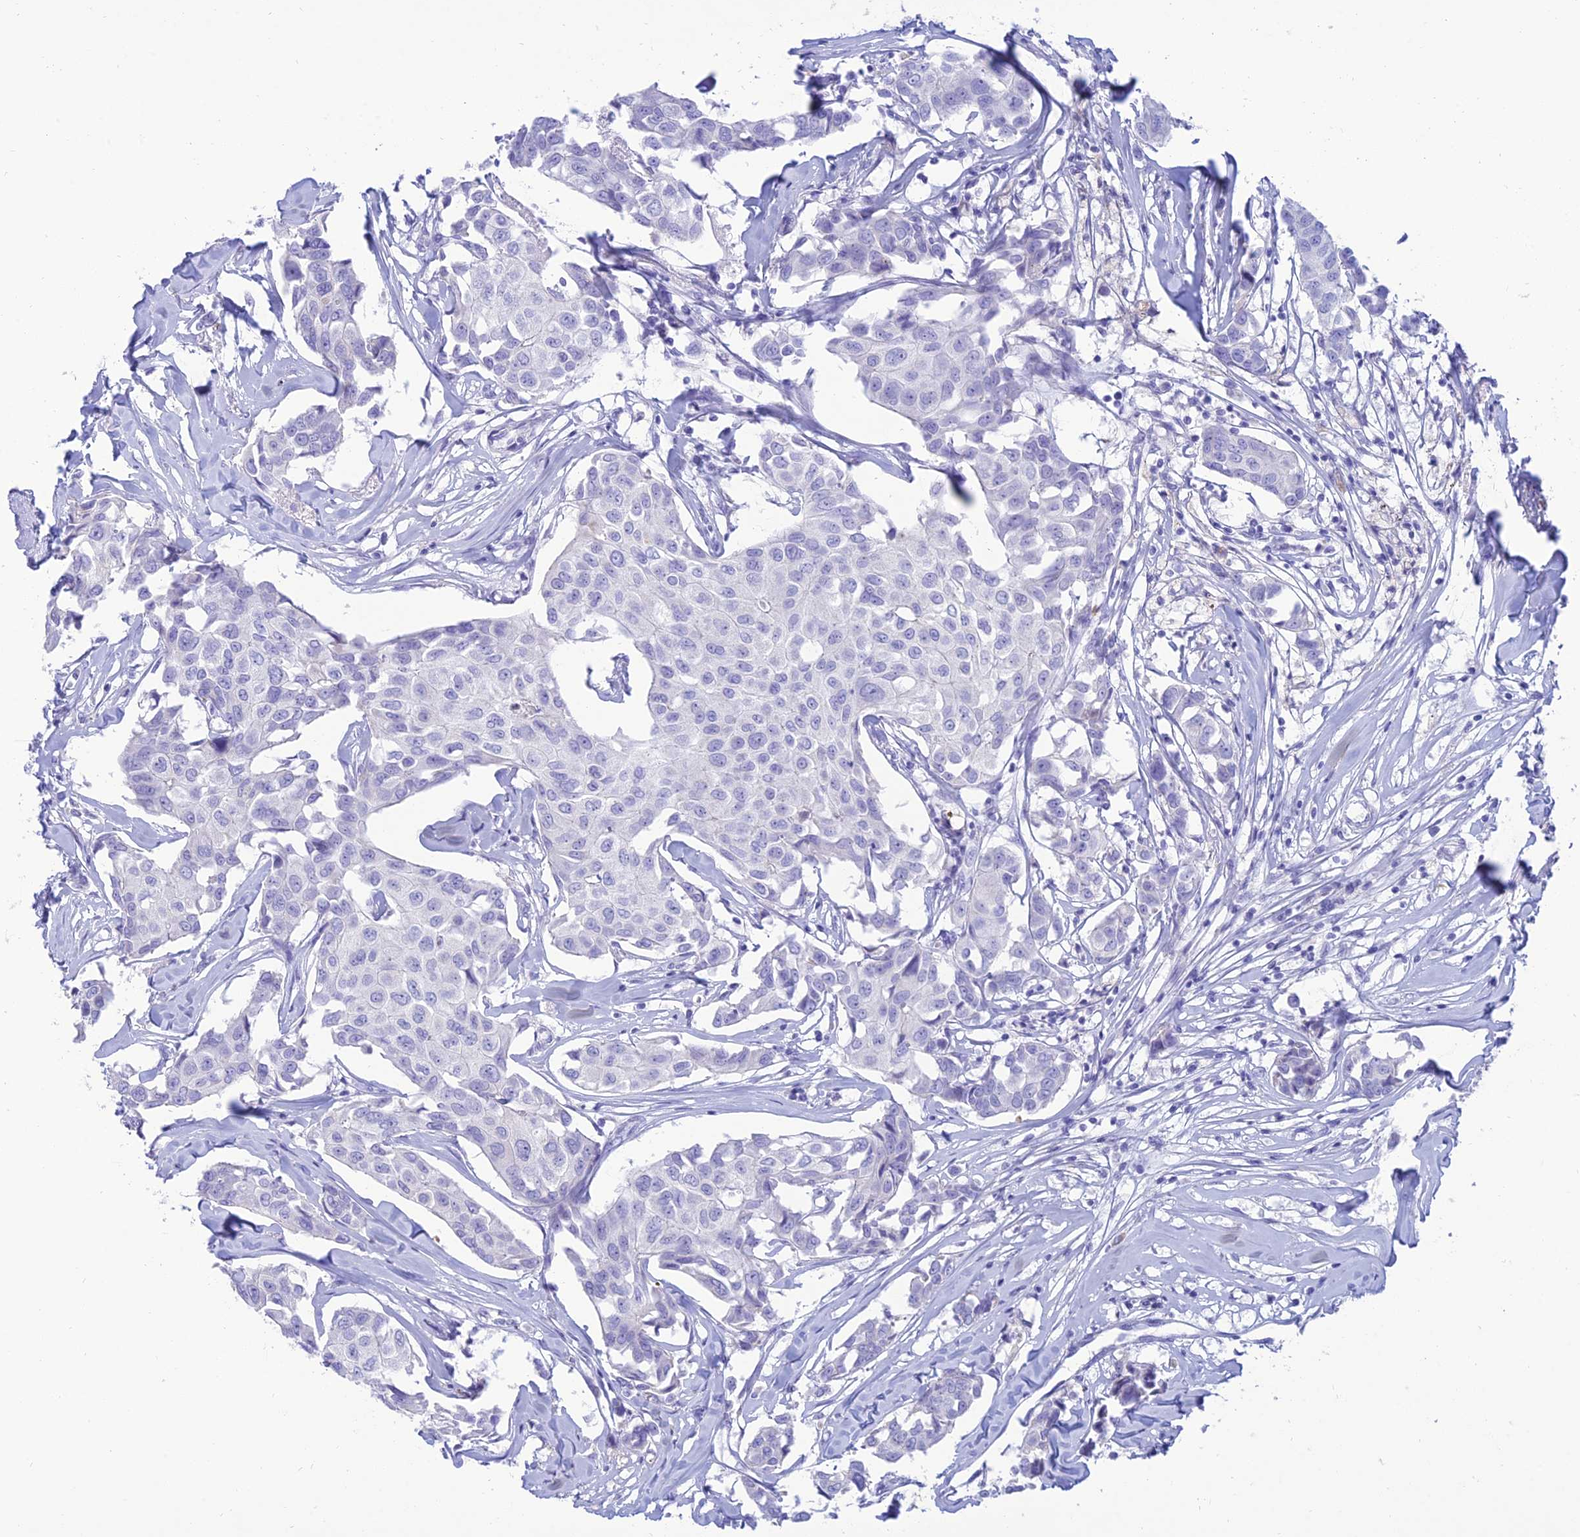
{"staining": {"intensity": "negative", "quantity": "none", "location": "none"}, "tissue": "breast cancer", "cell_type": "Tumor cells", "image_type": "cancer", "snomed": [{"axis": "morphology", "description": "Duct carcinoma"}, {"axis": "topography", "description": "Breast"}], "caption": "The histopathology image displays no significant positivity in tumor cells of breast infiltrating ductal carcinoma. The staining is performed using DAB brown chromogen with nuclei counter-stained in using hematoxylin.", "gene": "MAL2", "patient": {"sex": "female", "age": 80}}